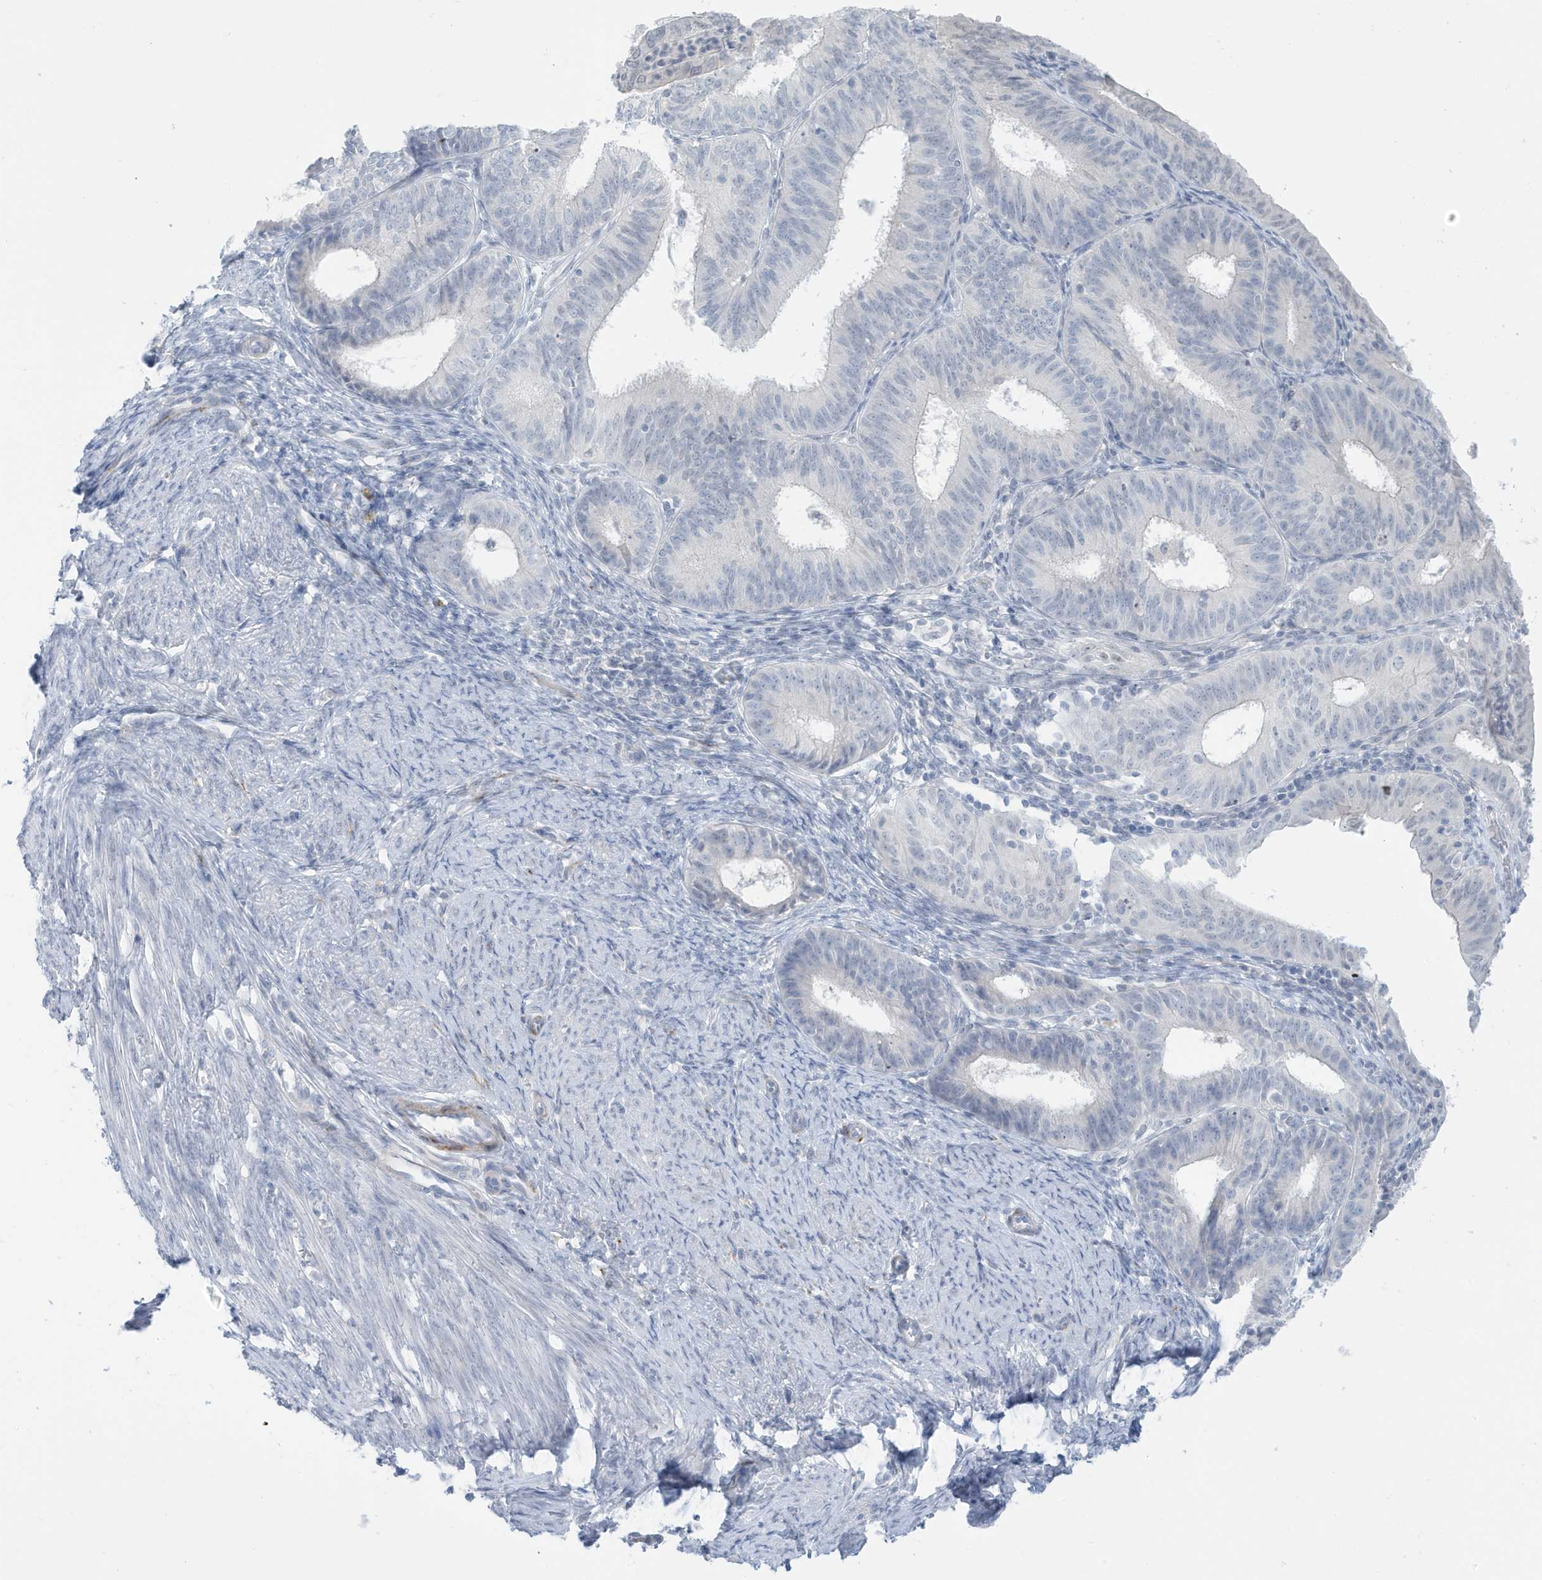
{"staining": {"intensity": "negative", "quantity": "none", "location": "none"}, "tissue": "endometrial cancer", "cell_type": "Tumor cells", "image_type": "cancer", "snomed": [{"axis": "morphology", "description": "Adenocarcinoma, NOS"}, {"axis": "topography", "description": "Endometrium"}], "caption": "Protein analysis of adenocarcinoma (endometrial) demonstrates no significant positivity in tumor cells.", "gene": "PERM1", "patient": {"sex": "female", "age": 51}}